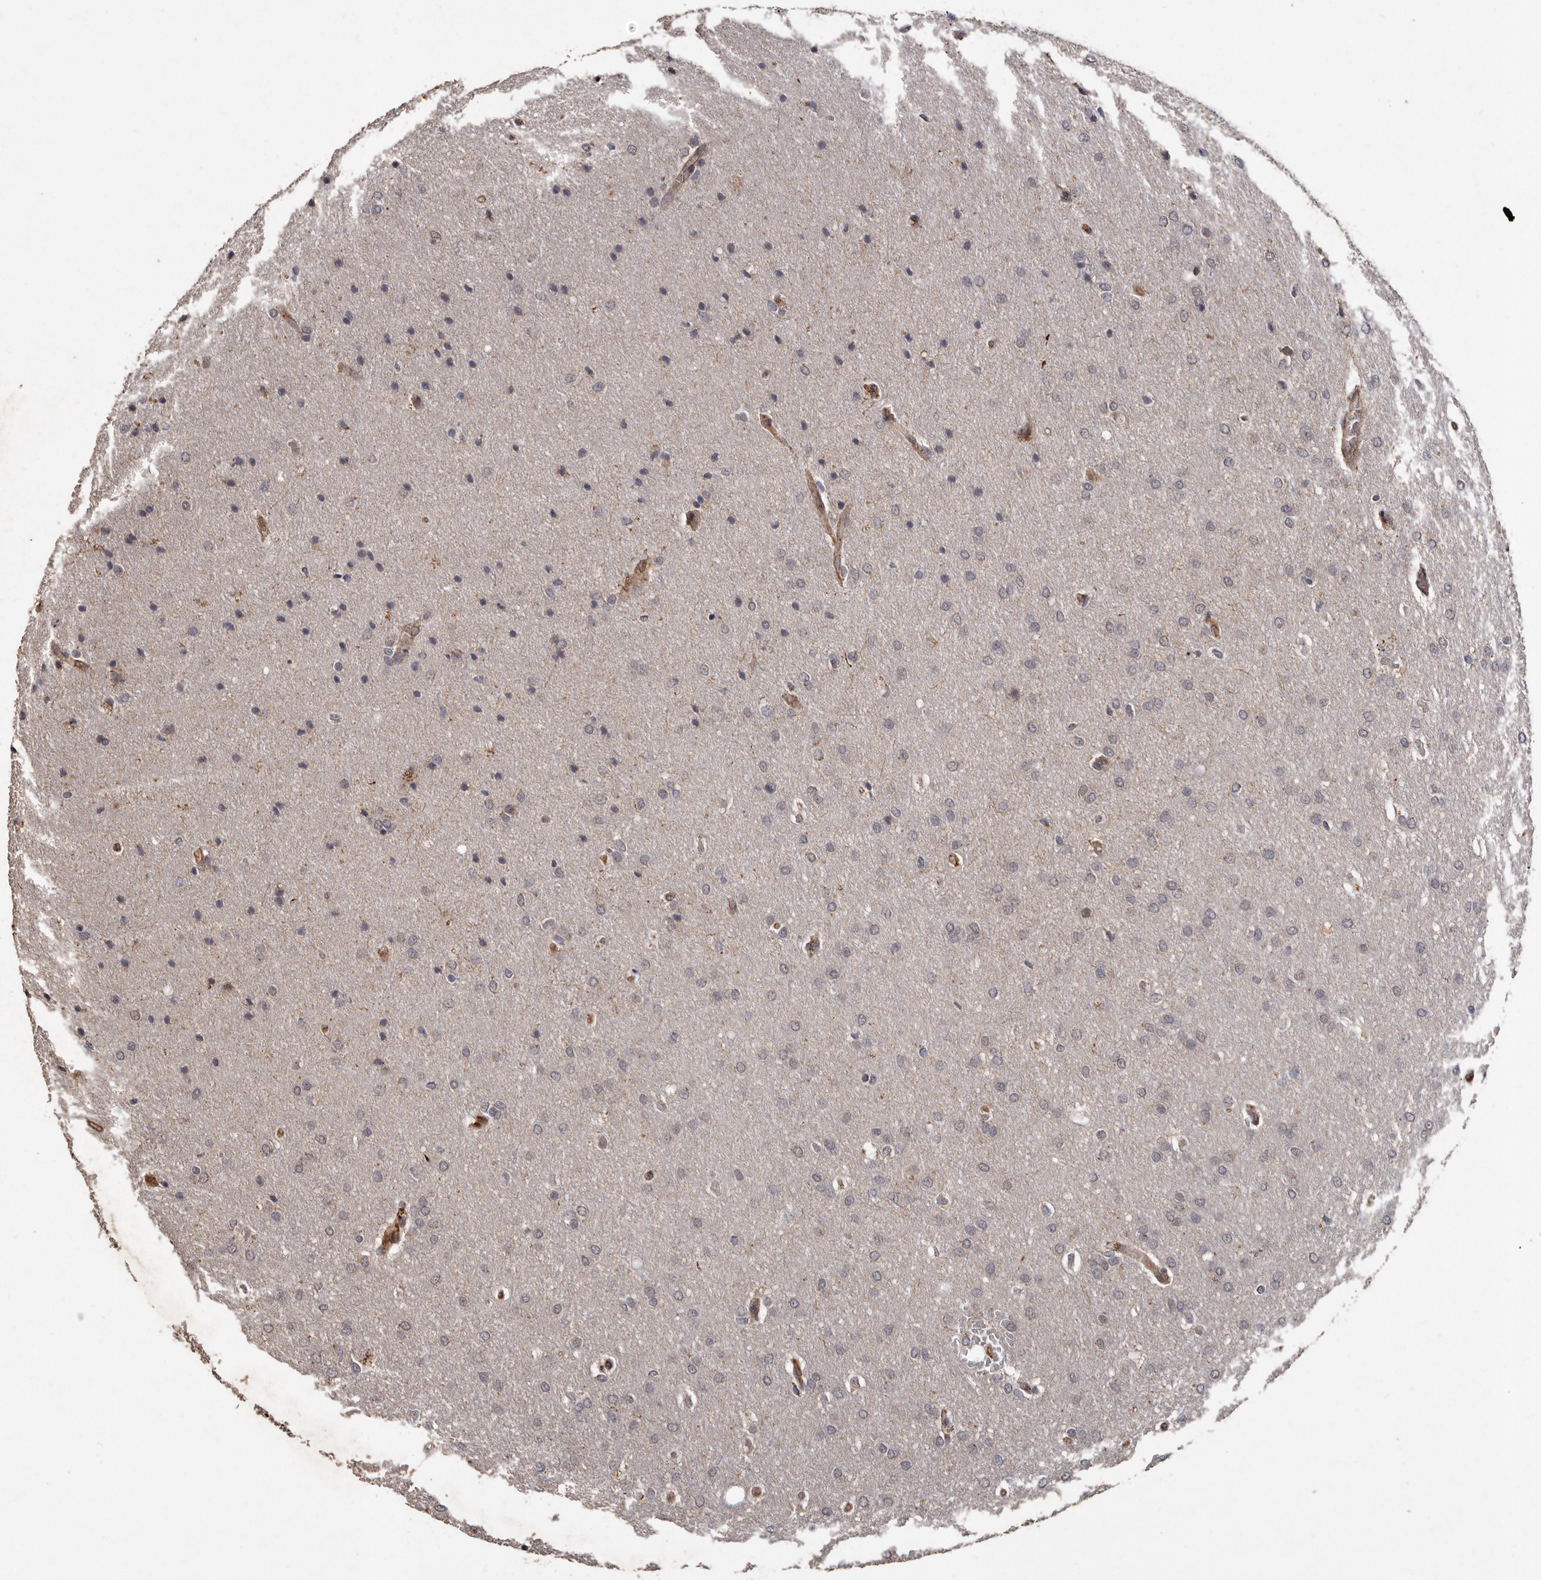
{"staining": {"intensity": "negative", "quantity": "none", "location": "none"}, "tissue": "glioma", "cell_type": "Tumor cells", "image_type": "cancer", "snomed": [{"axis": "morphology", "description": "Glioma, malignant, Low grade"}, {"axis": "topography", "description": "Brain"}], "caption": "Image shows no significant protein staining in tumor cells of glioma. (Immunohistochemistry (ihc), brightfield microscopy, high magnification).", "gene": "BRAT1", "patient": {"sex": "female", "age": 37}}